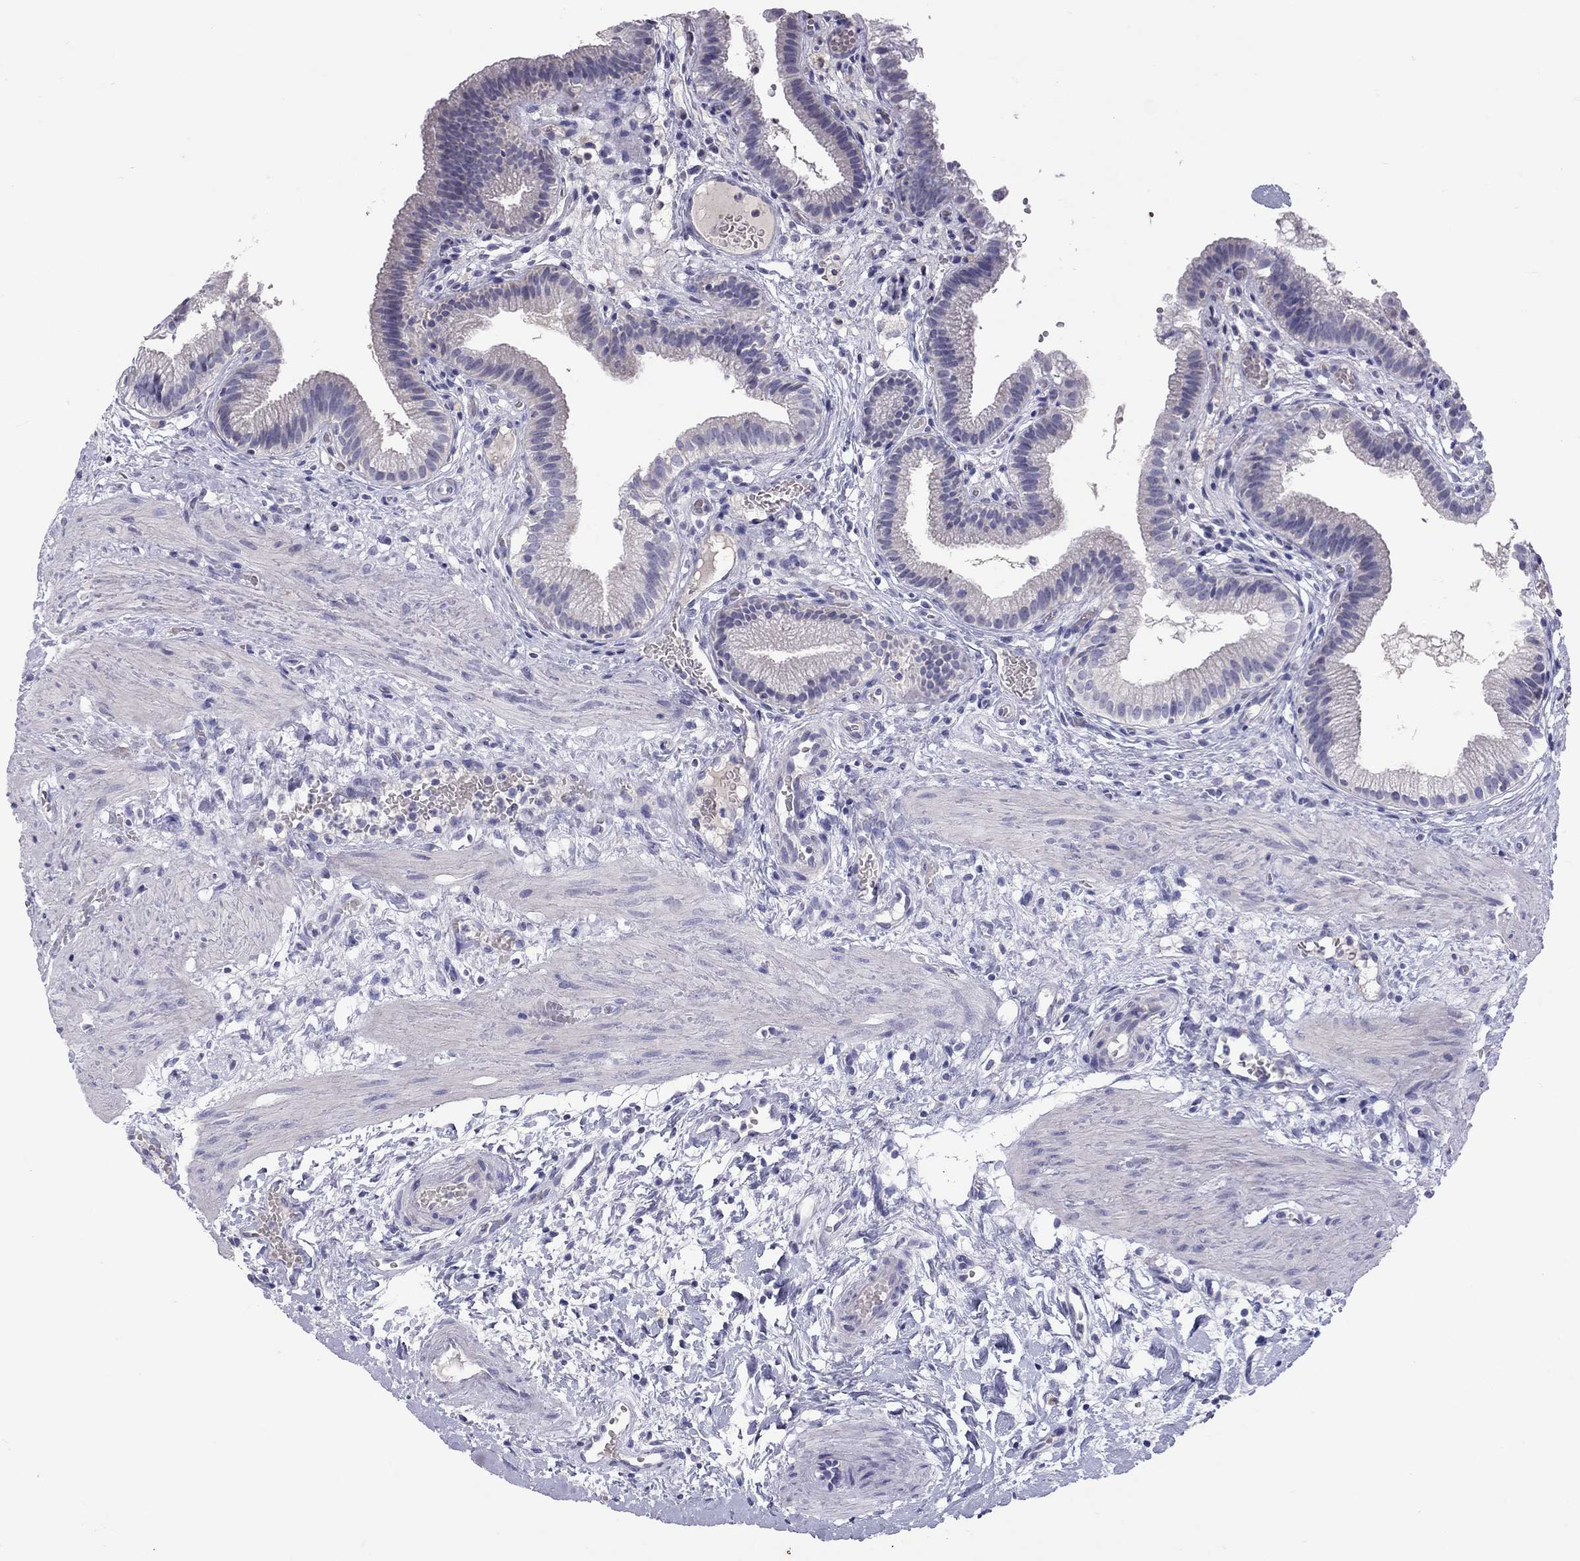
{"staining": {"intensity": "negative", "quantity": "none", "location": "none"}, "tissue": "gallbladder", "cell_type": "Glandular cells", "image_type": "normal", "snomed": [{"axis": "morphology", "description": "Normal tissue, NOS"}, {"axis": "topography", "description": "Gallbladder"}], "caption": "A photomicrograph of gallbladder stained for a protein reveals no brown staining in glandular cells. (Brightfield microscopy of DAB immunohistochemistry (IHC) at high magnification).", "gene": "MUC16", "patient": {"sex": "female", "age": 24}}